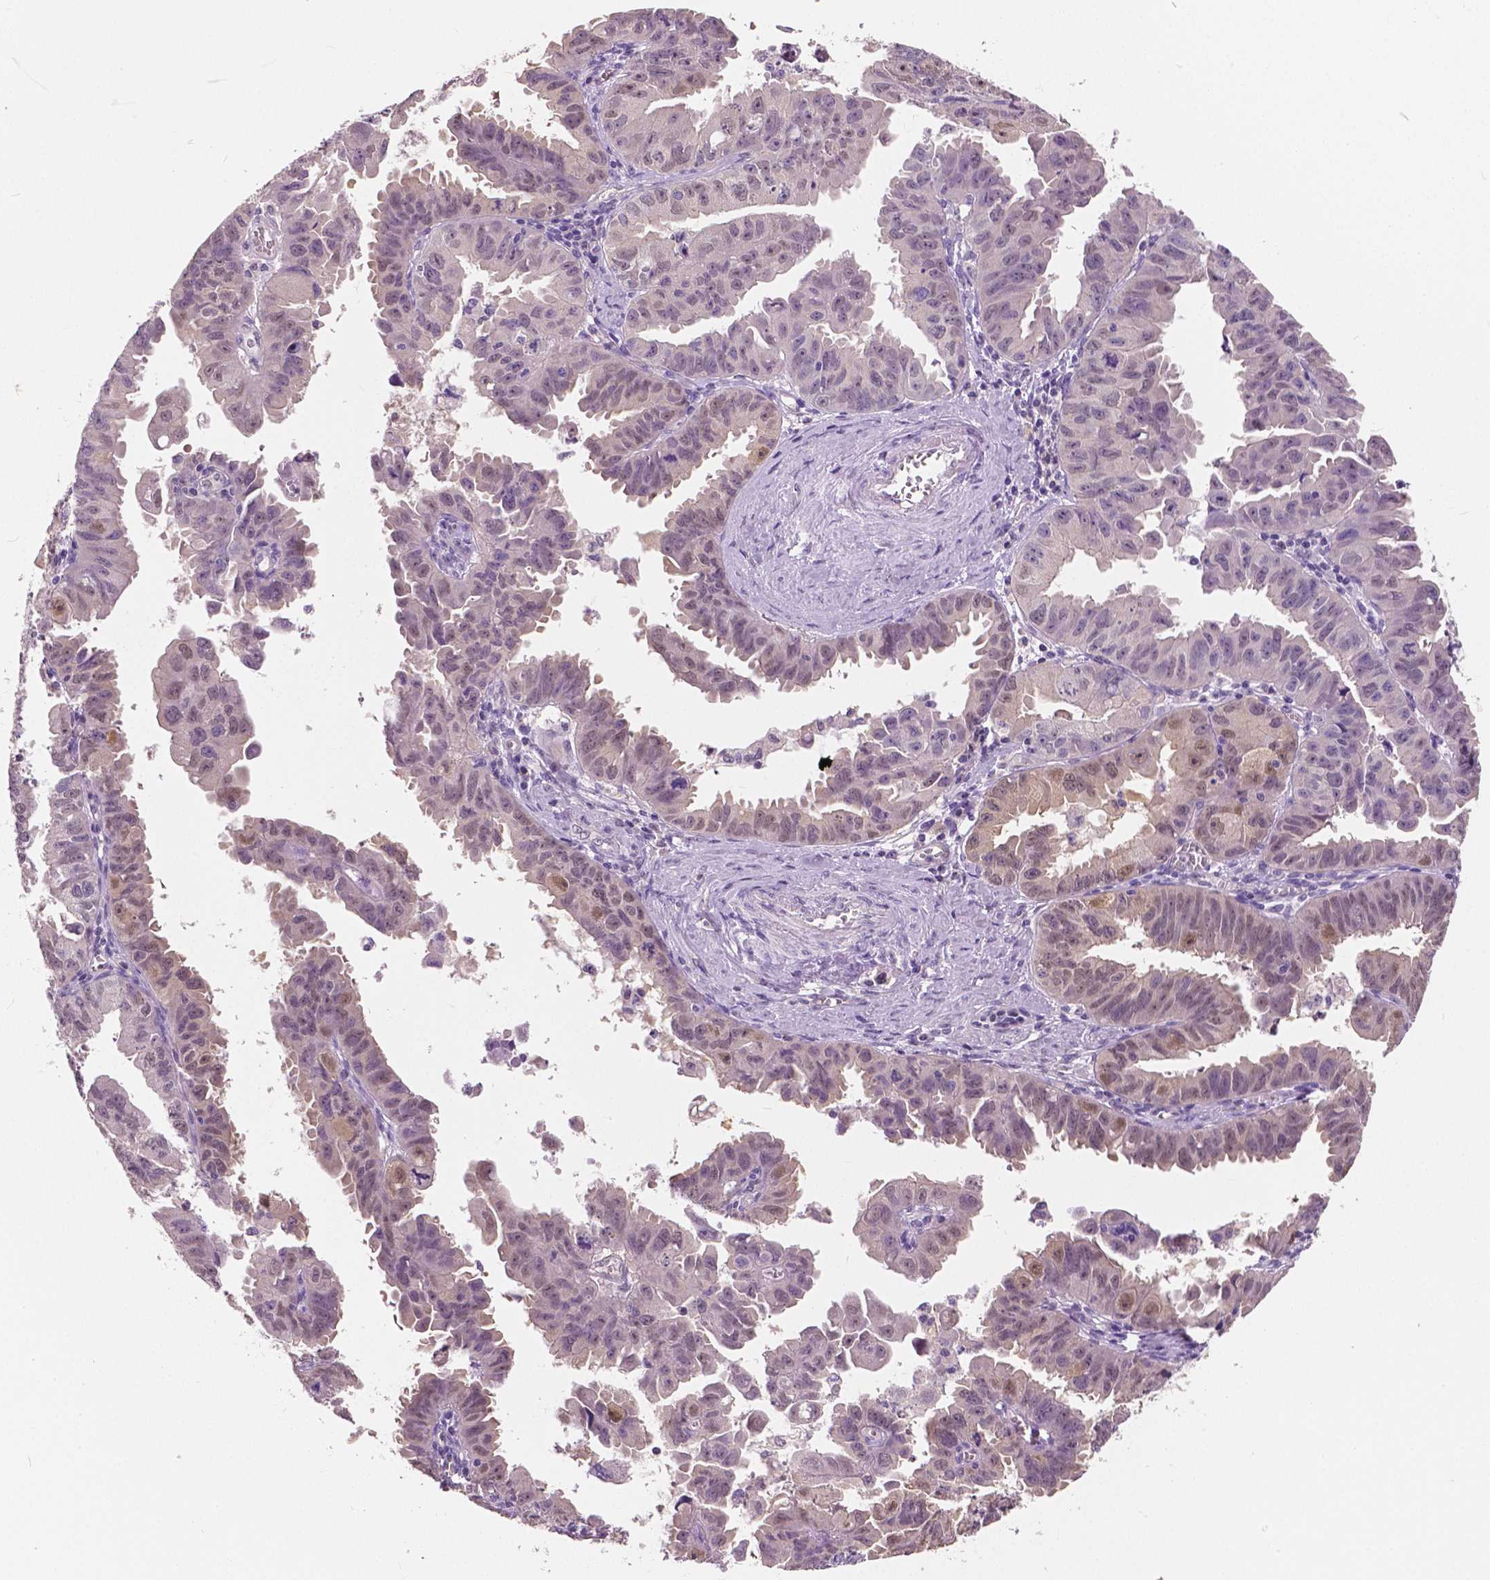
{"staining": {"intensity": "weak", "quantity": "<25%", "location": "nuclear"}, "tissue": "ovarian cancer", "cell_type": "Tumor cells", "image_type": "cancer", "snomed": [{"axis": "morphology", "description": "Carcinoma, endometroid"}, {"axis": "topography", "description": "Ovary"}], "caption": "Tumor cells show no significant expression in endometroid carcinoma (ovarian).", "gene": "TKFC", "patient": {"sex": "female", "age": 85}}